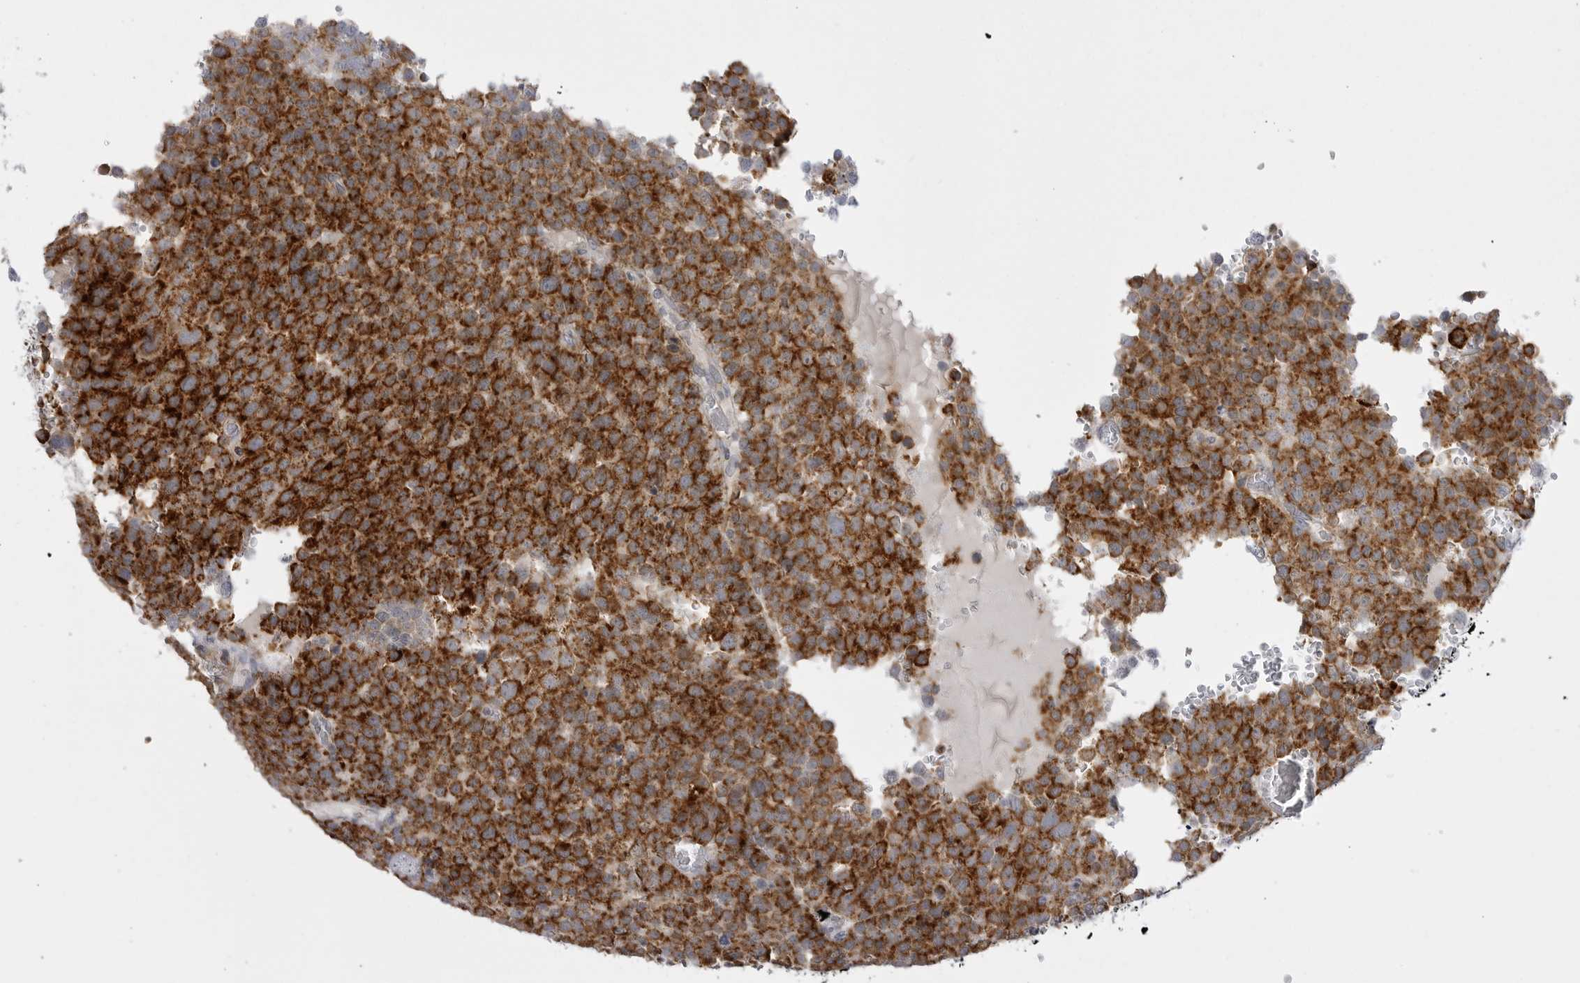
{"staining": {"intensity": "strong", "quantity": ">75%", "location": "cytoplasmic/membranous"}, "tissue": "testis cancer", "cell_type": "Tumor cells", "image_type": "cancer", "snomed": [{"axis": "morphology", "description": "Seminoma, NOS"}, {"axis": "topography", "description": "Testis"}], "caption": "Protein staining of seminoma (testis) tissue displays strong cytoplasmic/membranous positivity in about >75% of tumor cells.", "gene": "TUFM", "patient": {"sex": "male", "age": 71}}